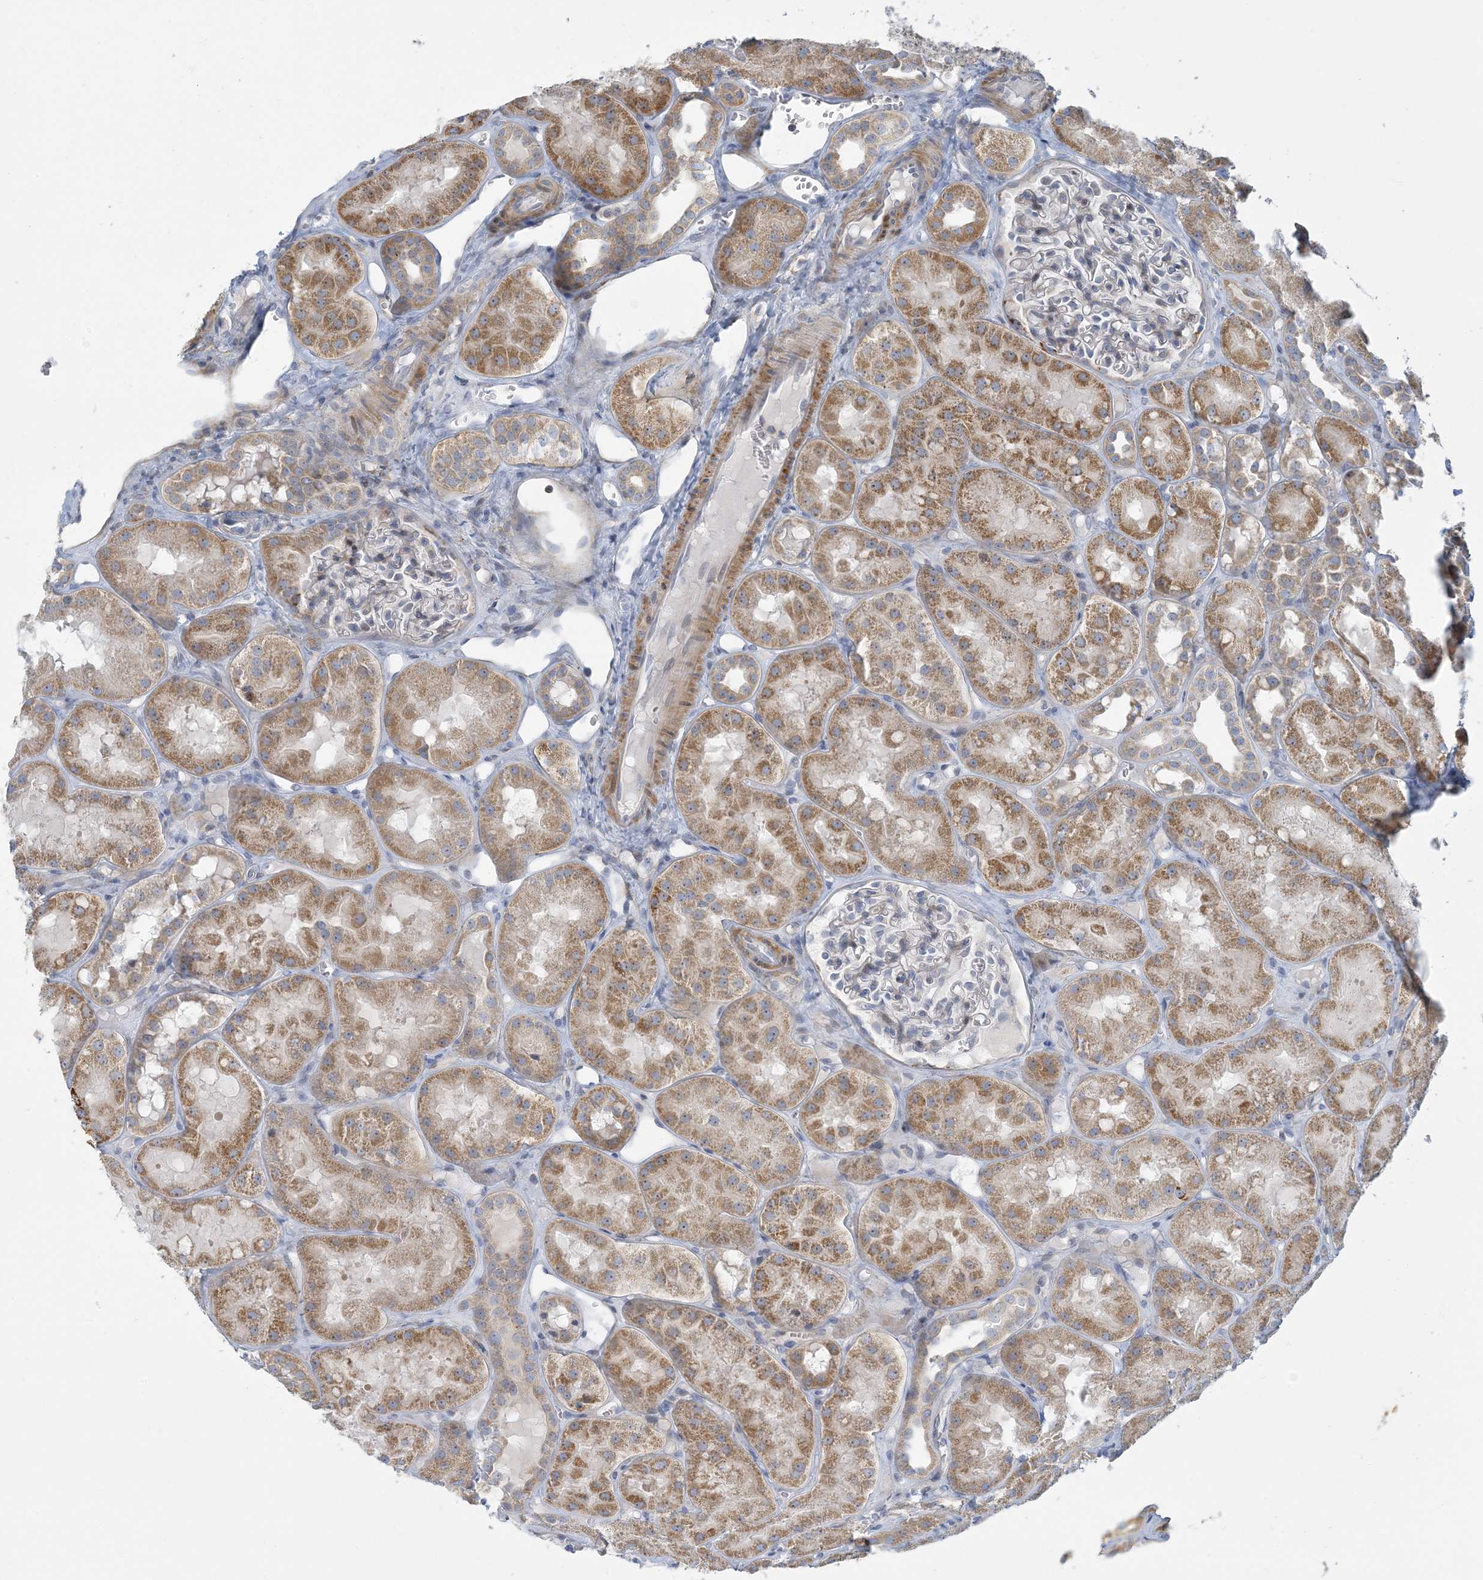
{"staining": {"intensity": "negative", "quantity": "none", "location": "none"}, "tissue": "kidney", "cell_type": "Cells in glomeruli", "image_type": "normal", "snomed": [{"axis": "morphology", "description": "Normal tissue, NOS"}, {"axis": "topography", "description": "Kidney"}], "caption": "A micrograph of kidney stained for a protein shows no brown staining in cells in glomeruli. Nuclei are stained in blue.", "gene": "LTN1", "patient": {"sex": "male", "age": 16}}